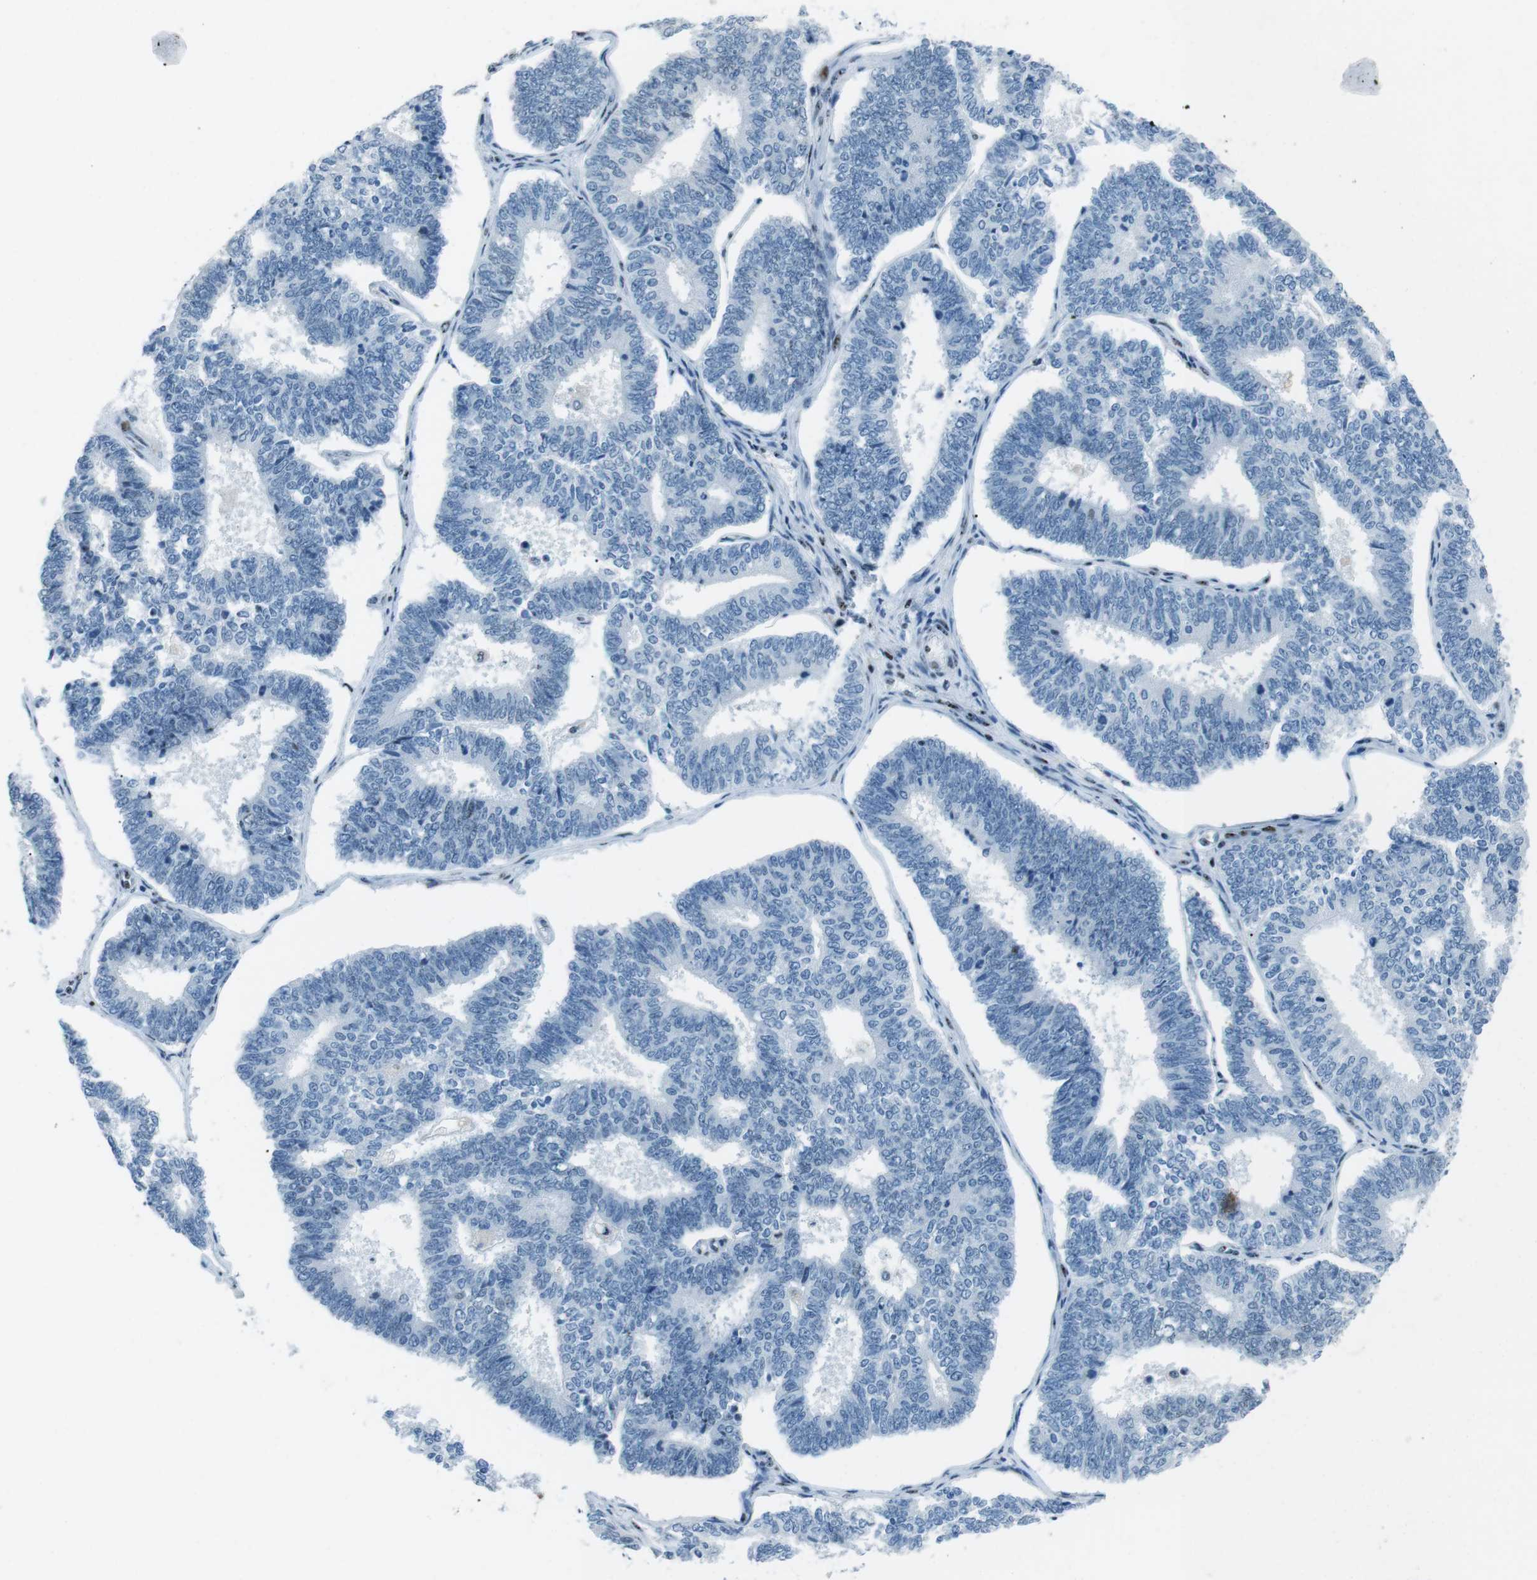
{"staining": {"intensity": "negative", "quantity": "none", "location": "none"}, "tissue": "endometrial cancer", "cell_type": "Tumor cells", "image_type": "cancer", "snomed": [{"axis": "morphology", "description": "Adenocarcinoma, NOS"}, {"axis": "topography", "description": "Endometrium"}], "caption": "Tumor cells show no significant staining in adenocarcinoma (endometrial). The staining was performed using DAB (3,3'-diaminobenzidine) to visualize the protein expression in brown, while the nuclei were stained in blue with hematoxylin (Magnification: 20x).", "gene": "PML", "patient": {"sex": "female", "age": 70}}